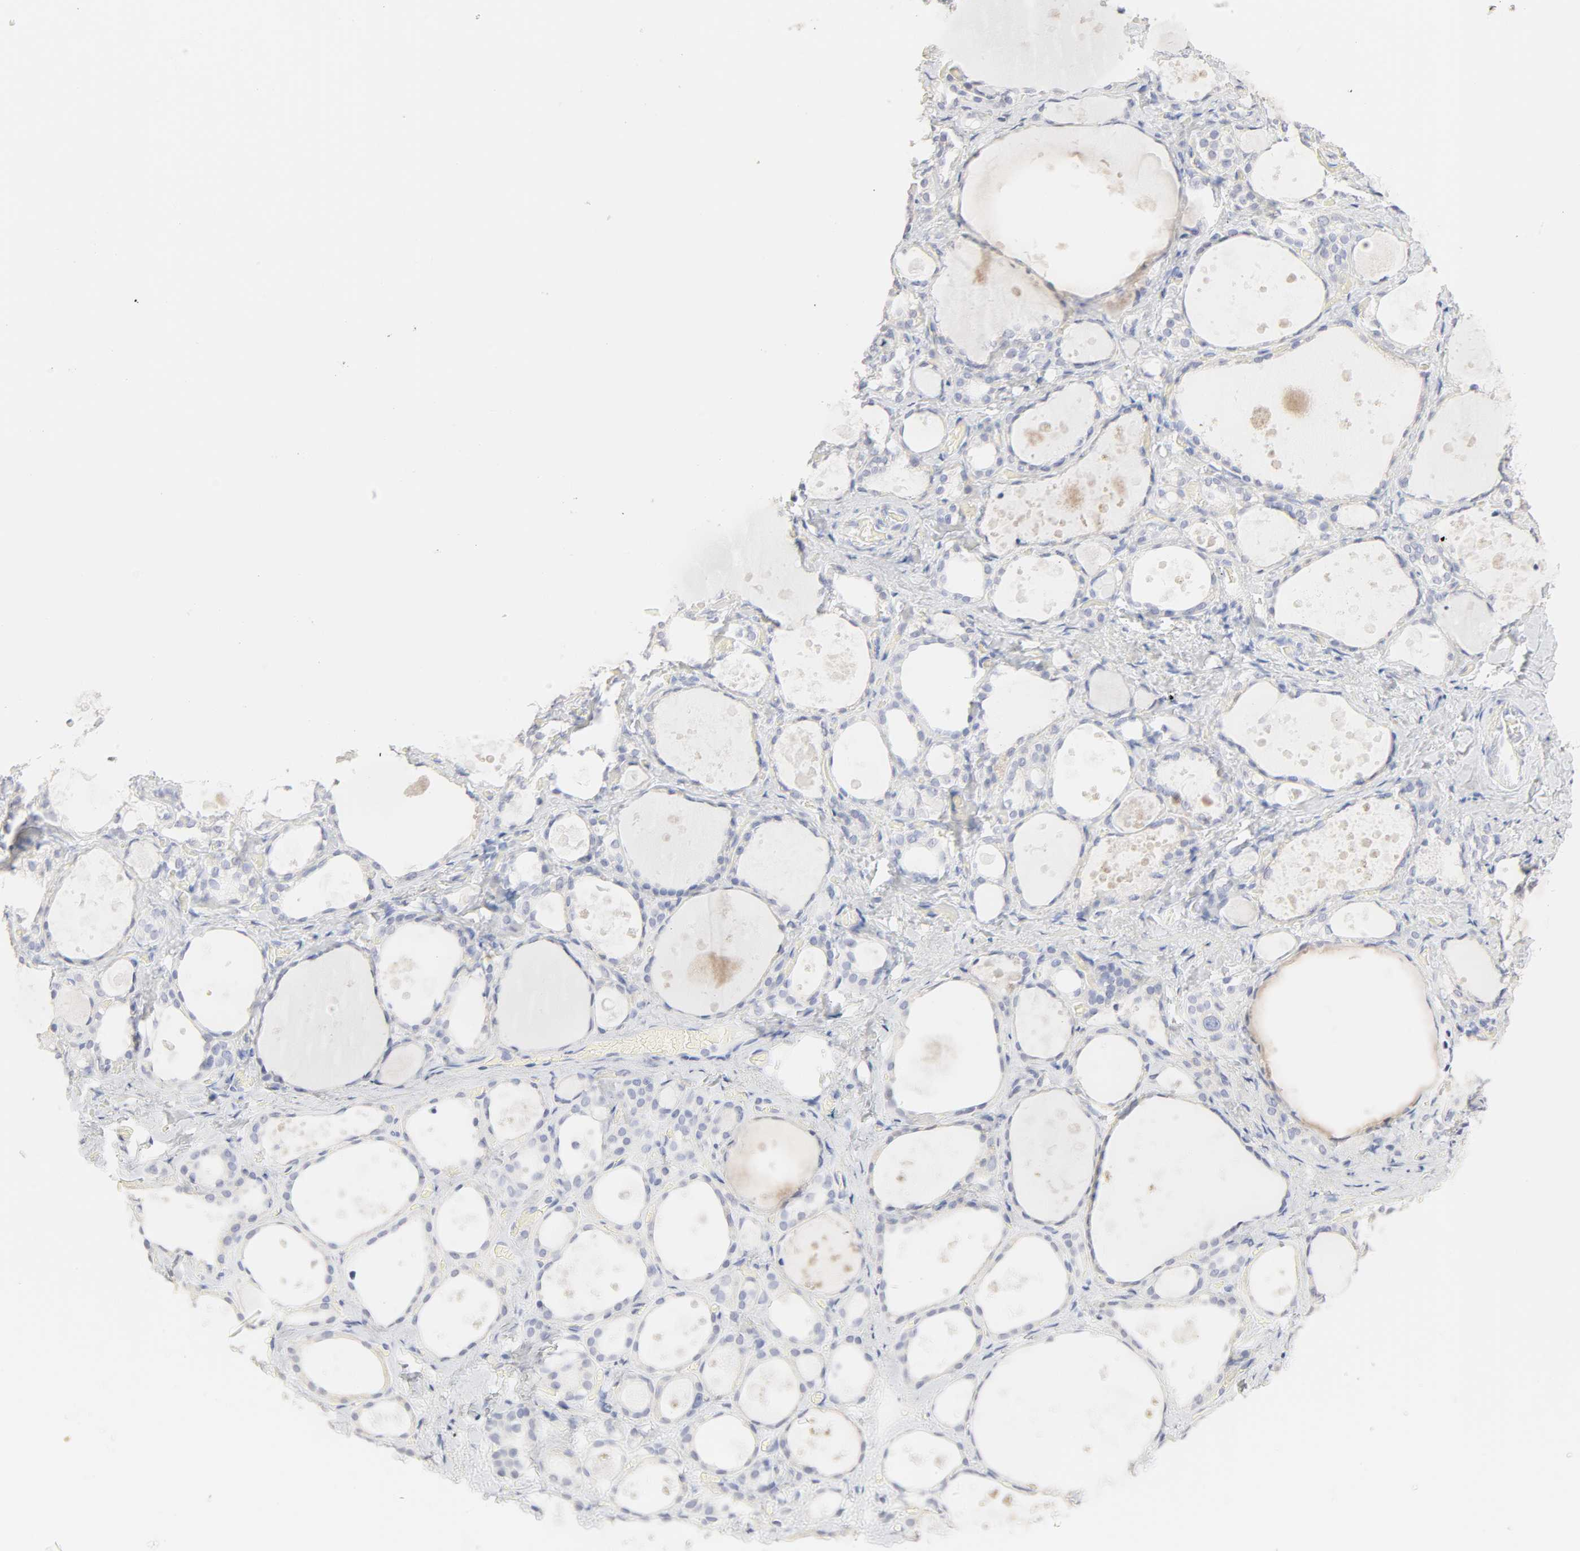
{"staining": {"intensity": "negative", "quantity": "none", "location": "none"}, "tissue": "thyroid gland", "cell_type": "Glandular cells", "image_type": "normal", "snomed": [{"axis": "morphology", "description": "Normal tissue, NOS"}, {"axis": "topography", "description": "Thyroid gland"}], "caption": "This is an immunohistochemistry photomicrograph of normal human thyroid gland. There is no staining in glandular cells.", "gene": "FCGBP", "patient": {"sex": "female", "age": 75}}